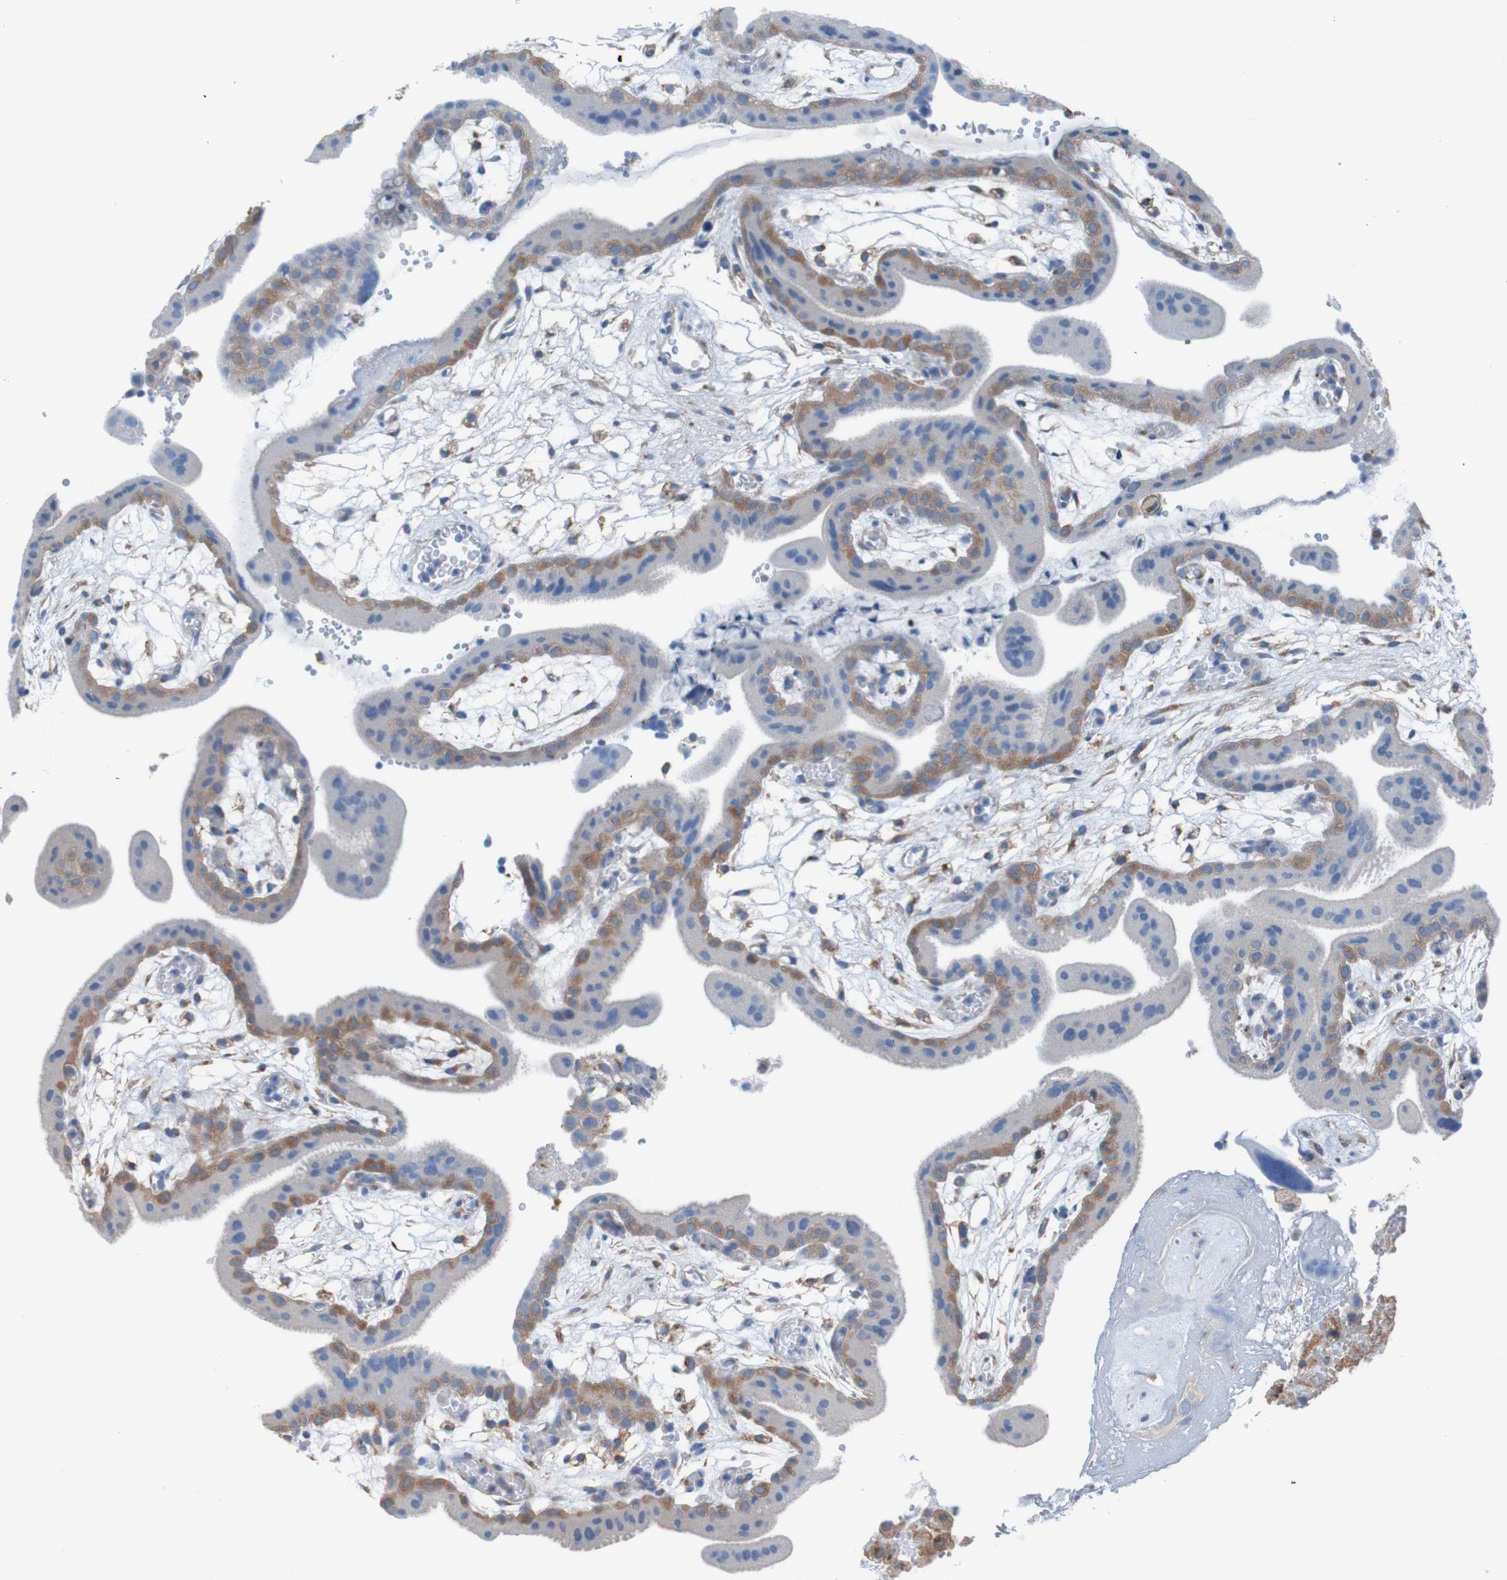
{"staining": {"intensity": "moderate", "quantity": ">75%", "location": "cytoplasmic/membranous"}, "tissue": "placenta", "cell_type": "Decidual cells", "image_type": "normal", "snomed": [{"axis": "morphology", "description": "Normal tissue, NOS"}, {"axis": "topography", "description": "Placenta"}], "caption": "Protein staining displays moderate cytoplasmic/membranous positivity in approximately >75% of decidual cells in normal placenta. (IHC, brightfield microscopy, high magnification).", "gene": "MINAR1", "patient": {"sex": "female", "age": 18}}